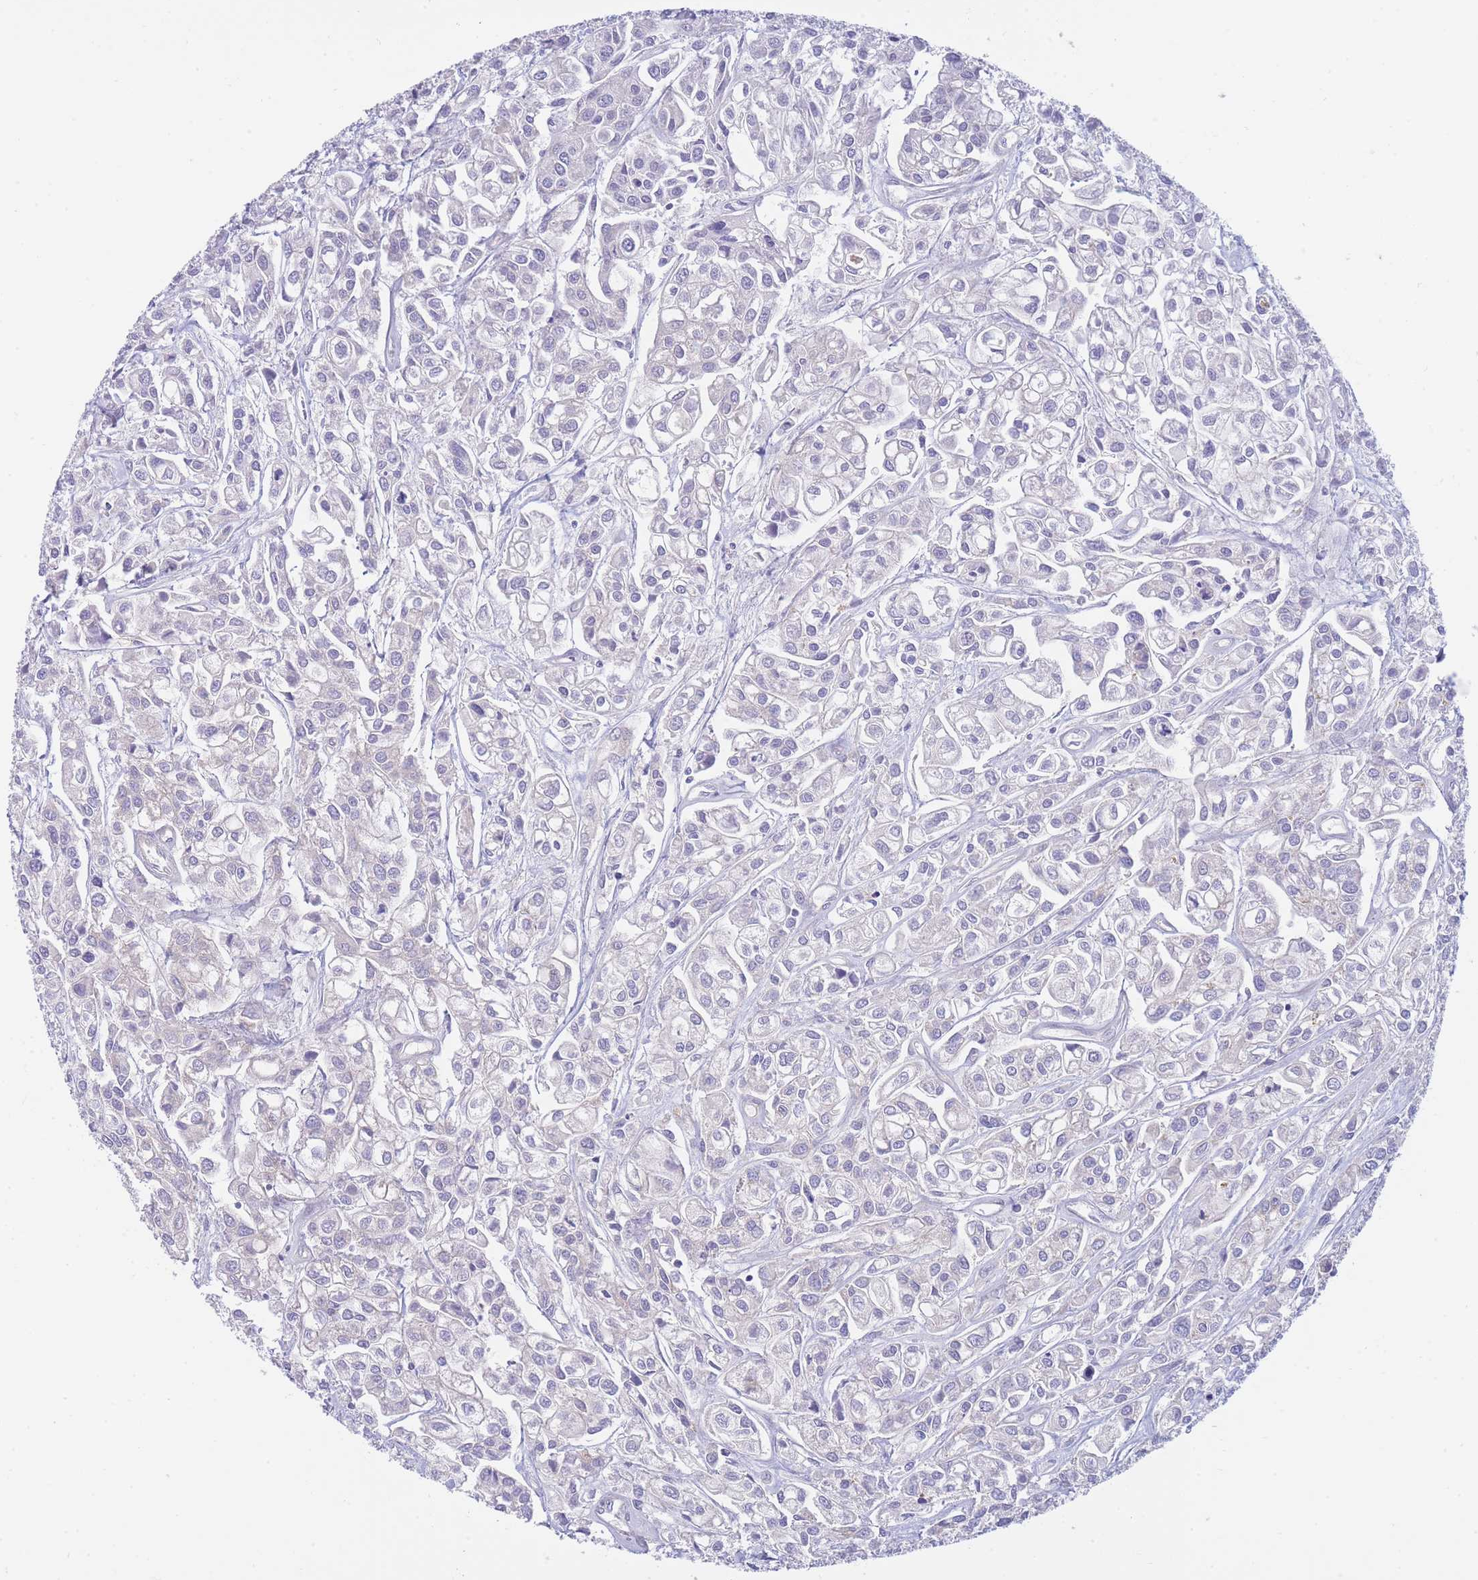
{"staining": {"intensity": "negative", "quantity": "none", "location": "none"}, "tissue": "urothelial cancer", "cell_type": "Tumor cells", "image_type": "cancer", "snomed": [{"axis": "morphology", "description": "Urothelial carcinoma, High grade"}, {"axis": "topography", "description": "Urinary bladder"}], "caption": "Tumor cells are negative for protein expression in human urothelial carcinoma (high-grade).", "gene": "SH2B2", "patient": {"sex": "male", "age": 67}}